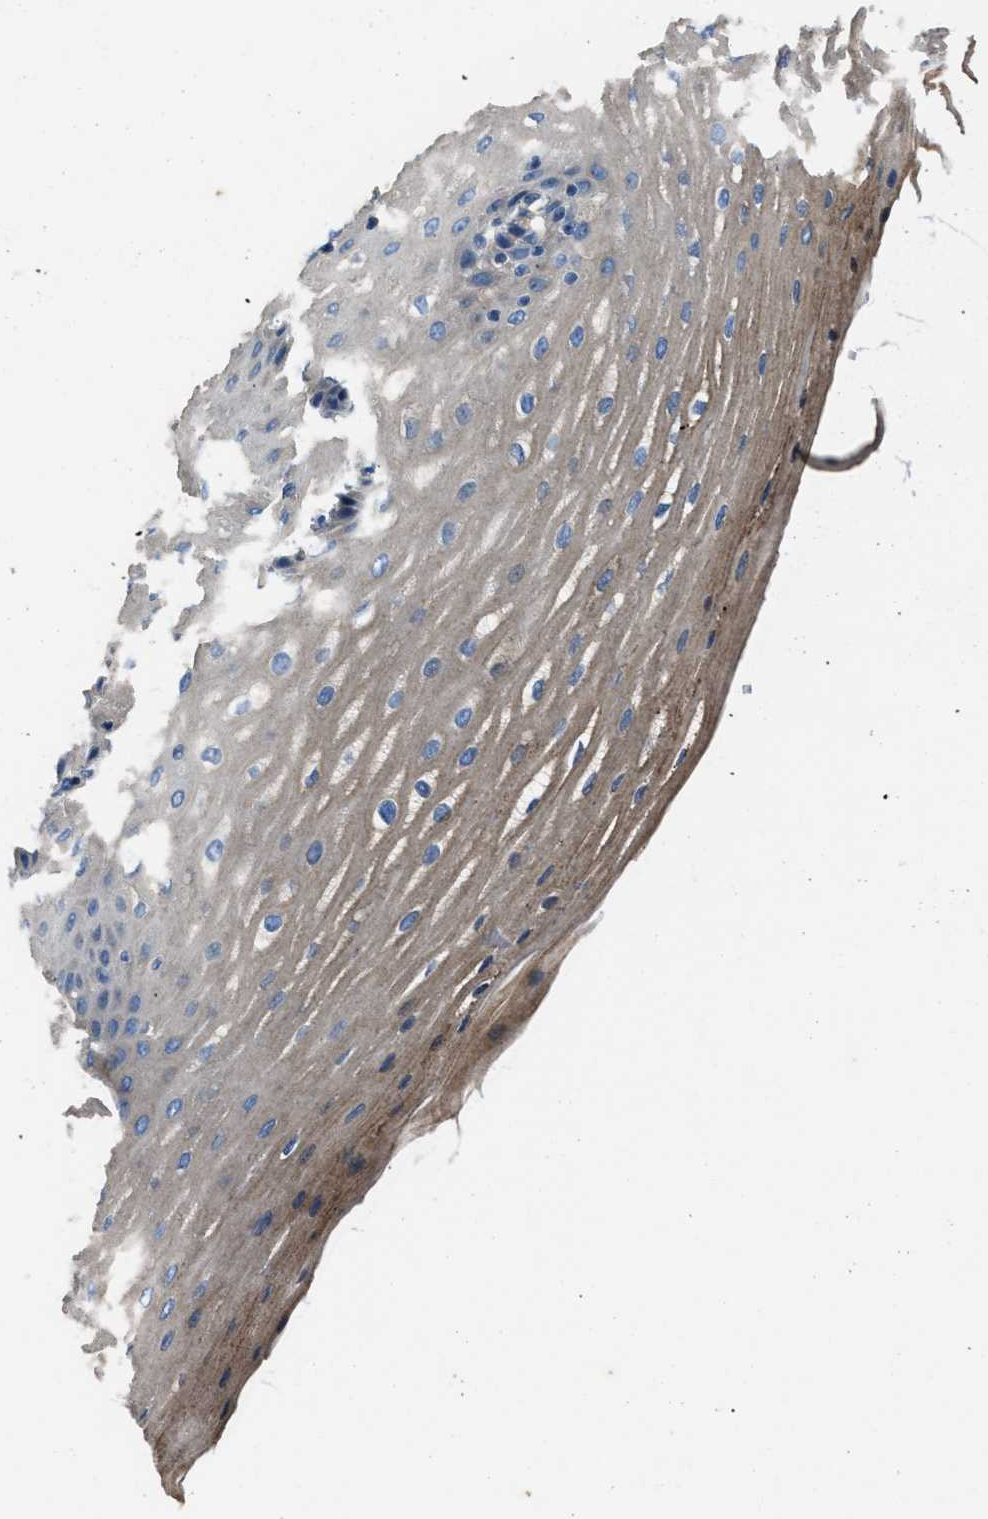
{"staining": {"intensity": "weak", "quantity": "25%-75%", "location": "cytoplasmic/membranous"}, "tissue": "esophagus", "cell_type": "Squamous epithelial cells", "image_type": "normal", "snomed": [{"axis": "morphology", "description": "Normal tissue, NOS"}, {"axis": "topography", "description": "Esophagus"}], "caption": "Immunohistochemistry histopathology image of normal esophagus: human esophagus stained using immunohistochemistry reveals low levels of weak protein expression localized specifically in the cytoplasmic/membranous of squamous epithelial cells, appearing as a cytoplasmic/membranous brown color.", "gene": "SGCZ", "patient": {"sex": "male", "age": 54}}